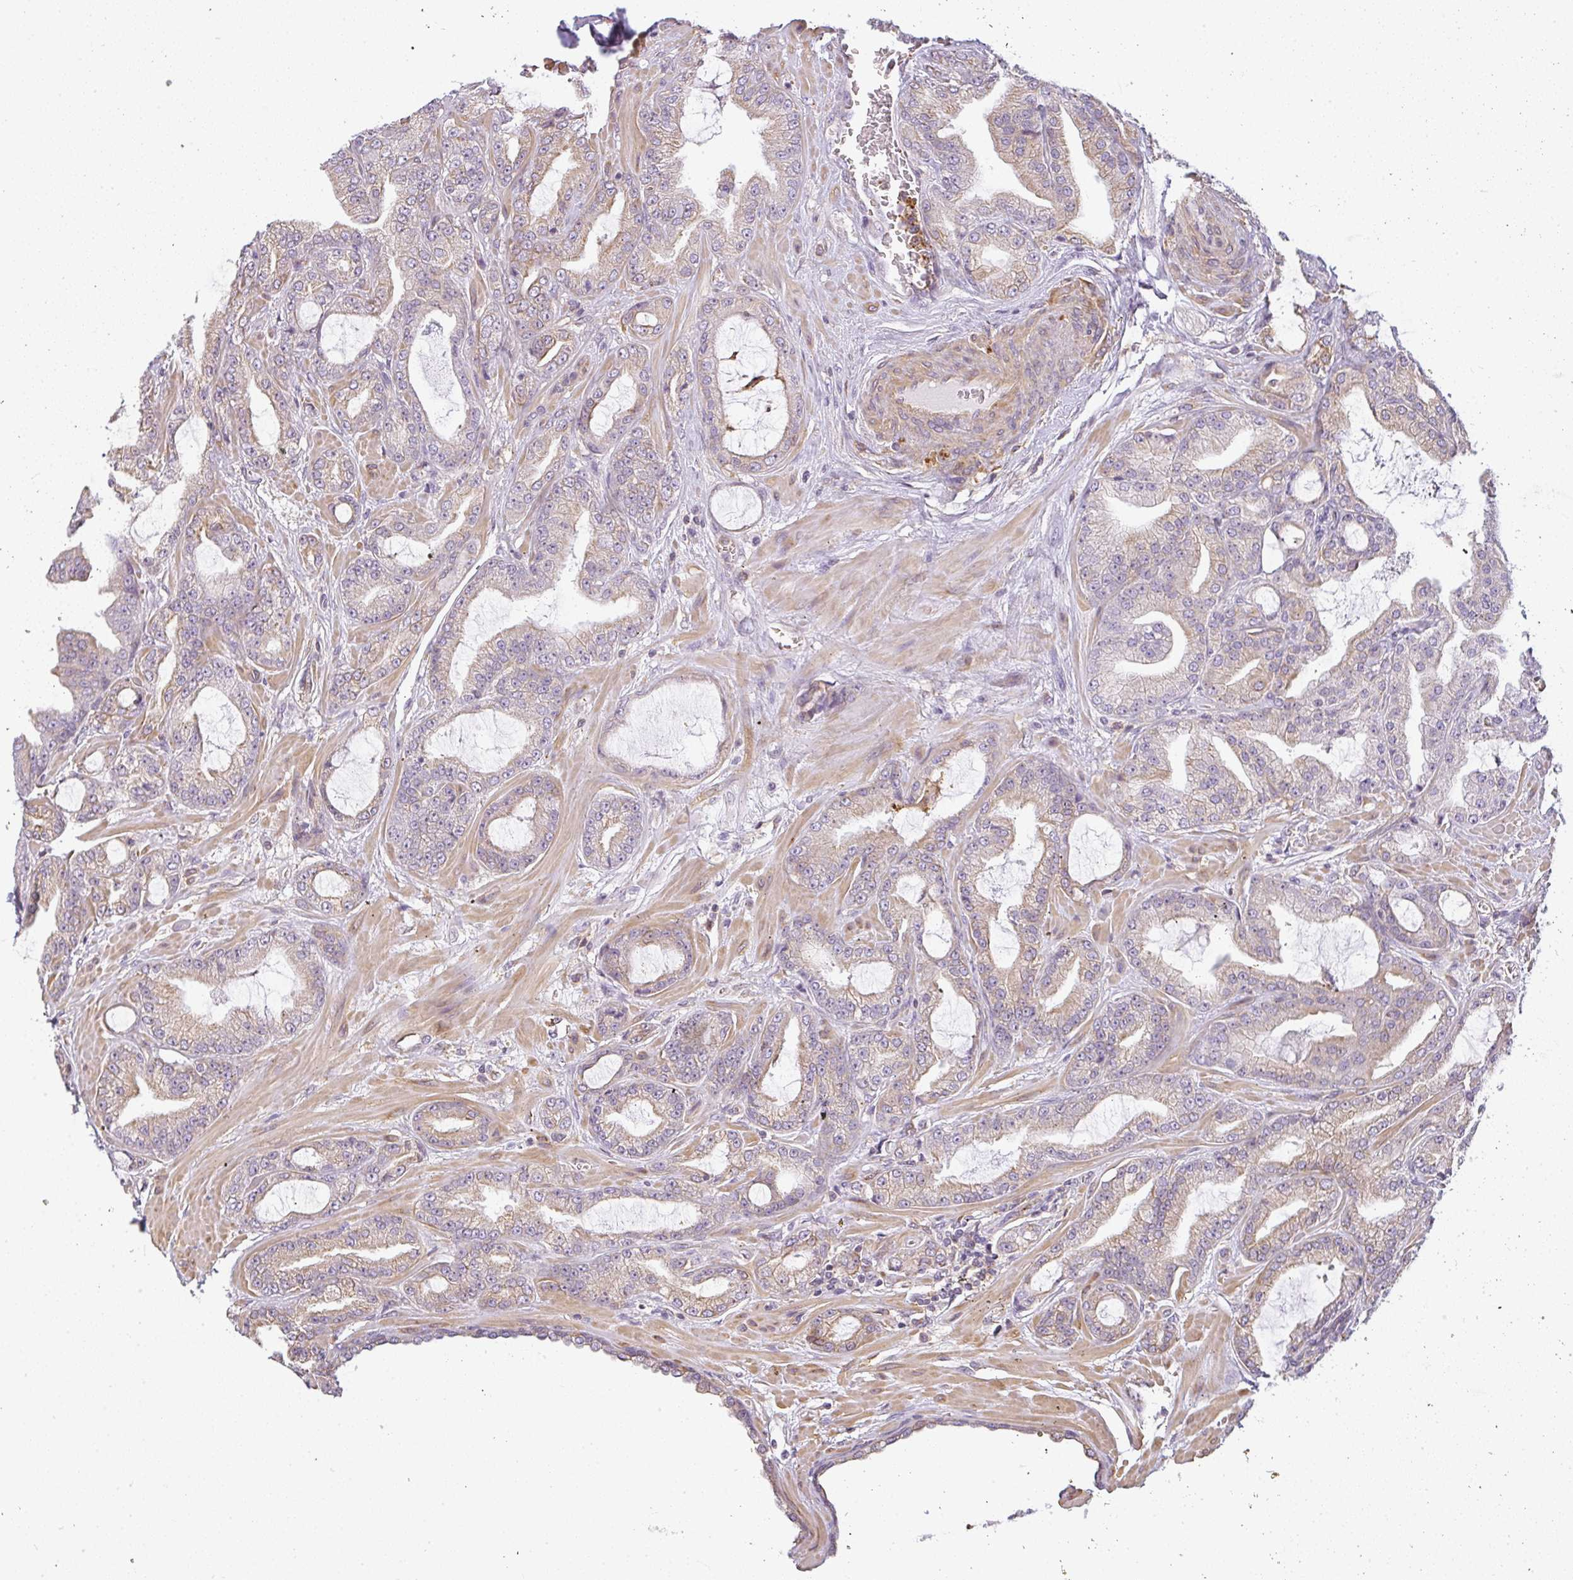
{"staining": {"intensity": "weak", "quantity": "25%-75%", "location": "cytoplasmic/membranous"}, "tissue": "prostate cancer", "cell_type": "Tumor cells", "image_type": "cancer", "snomed": [{"axis": "morphology", "description": "Adenocarcinoma, High grade"}, {"axis": "topography", "description": "Prostate"}], "caption": "Prostate adenocarcinoma (high-grade) was stained to show a protein in brown. There is low levels of weak cytoplasmic/membranous expression in about 25%-75% of tumor cells.", "gene": "SULF1", "patient": {"sex": "male", "age": 68}}